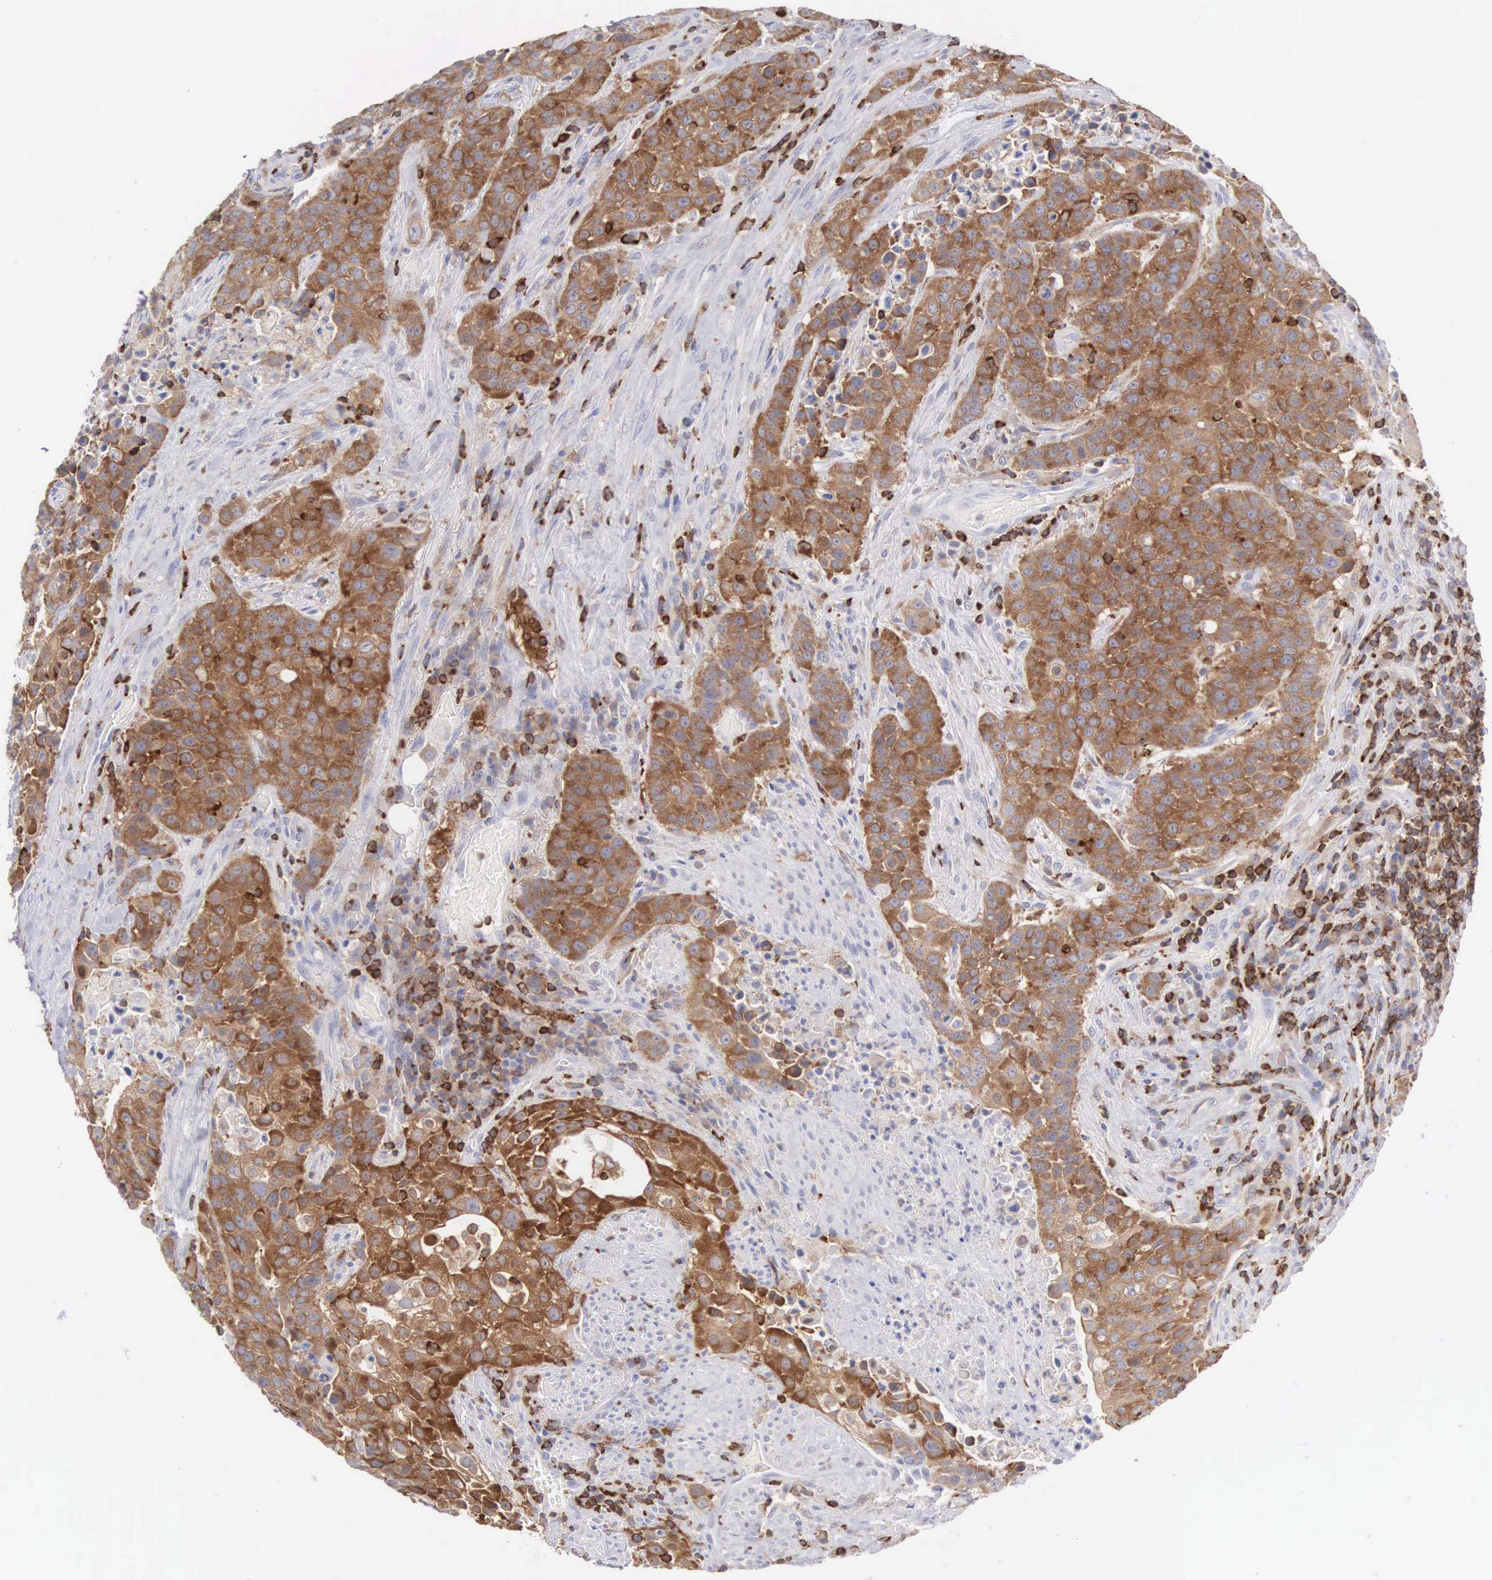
{"staining": {"intensity": "strong", "quantity": ">75%", "location": "cytoplasmic/membranous"}, "tissue": "urothelial cancer", "cell_type": "Tumor cells", "image_type": "cancer", "snomed": [{"axis": "morphology", "description": "Urothelial carcinoma, High grade"}, {"axis": "topography", "description": "Urinary bladder"}], "caption": "IHC staining of urothelial carcinoma (high-grade), which exhibits high levels of strong cytoplasmic/membranous staining in approximately >75% of tumor cells indicating strong cytoplasmic/membranous protein expression. The staining was performed using DAB (brown) for protein detection and nuclei were counterstained in hematoxylin (blue).", "gene": "SH3BP1", "patient": {"sex": "male", "age": 74}}